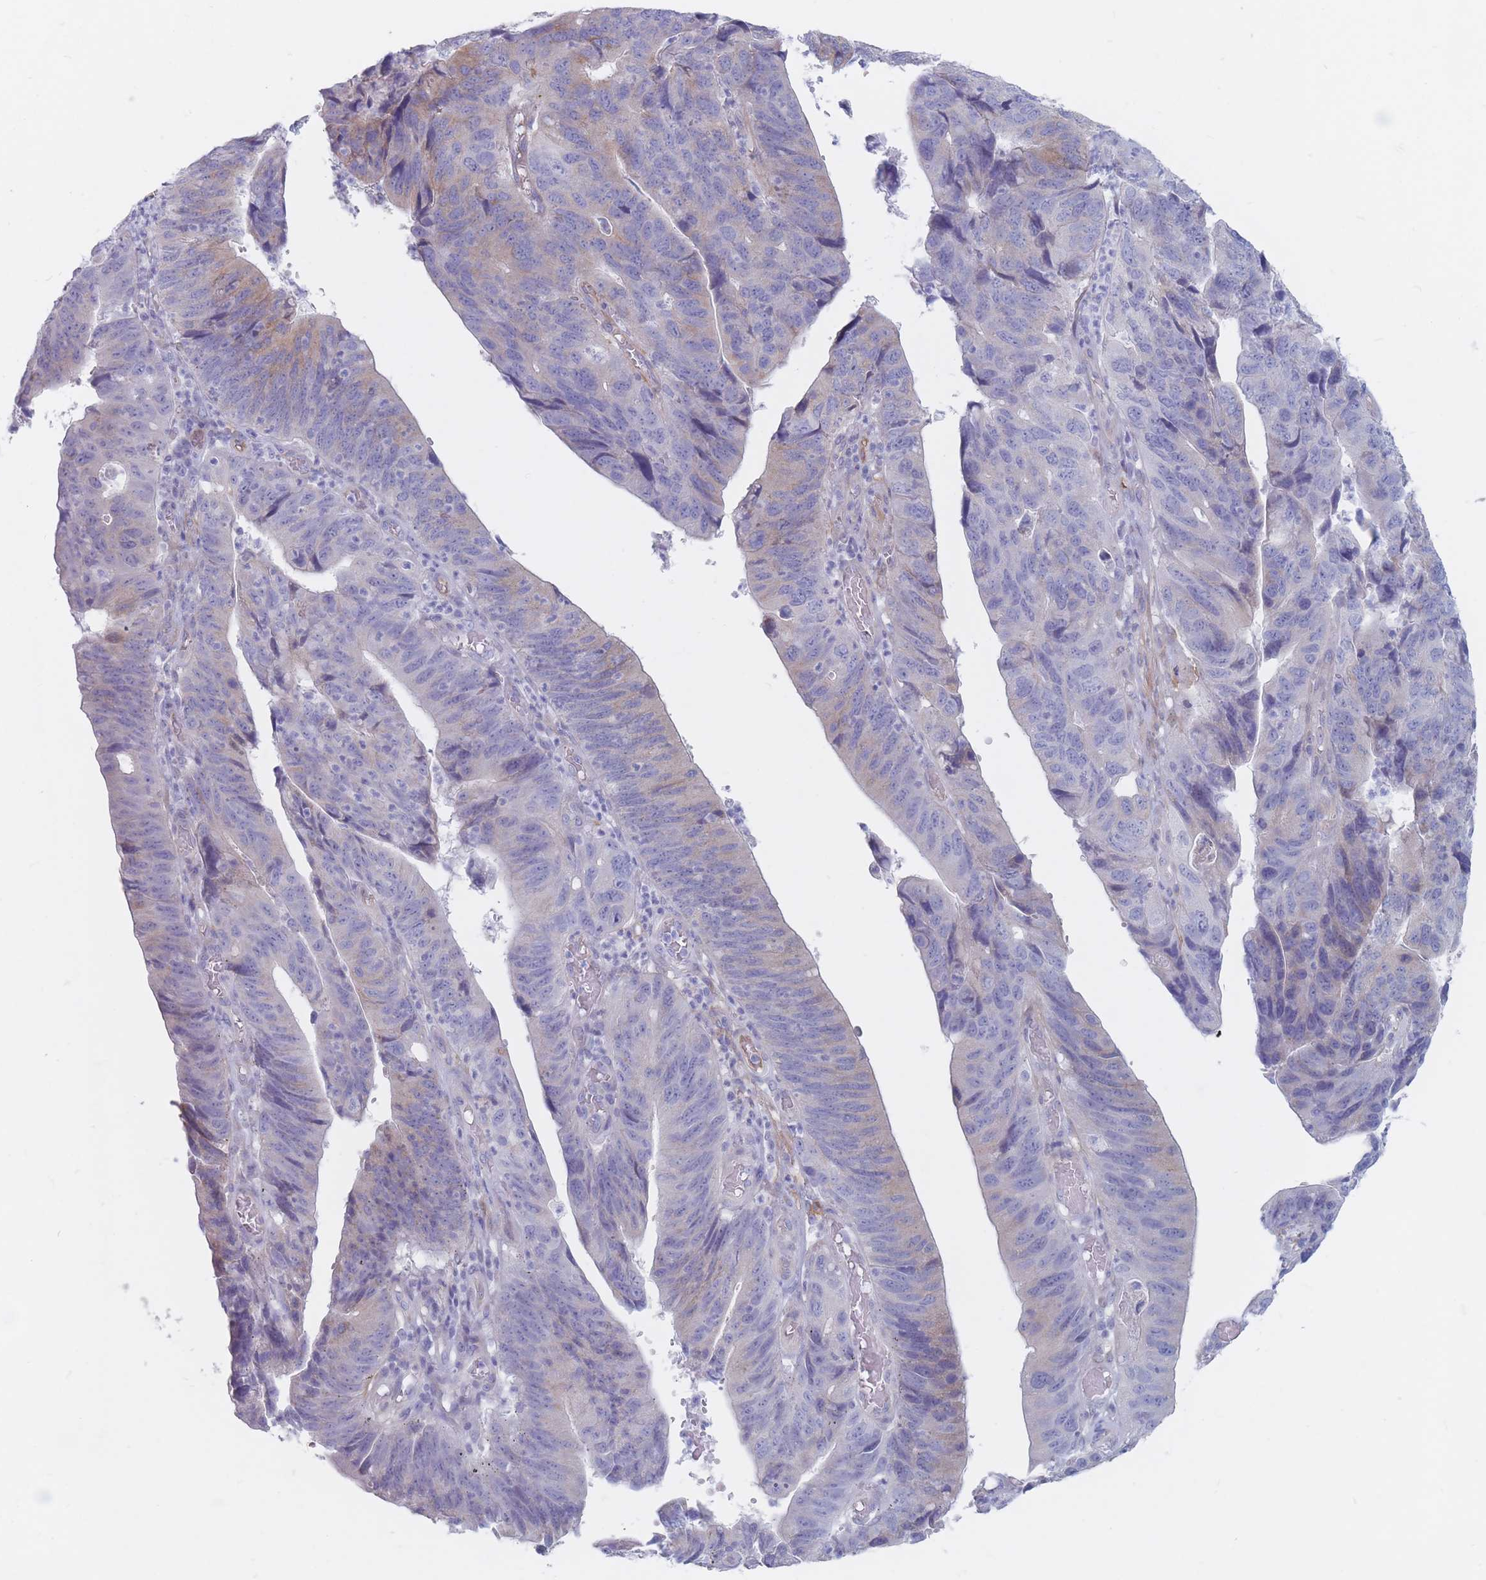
{"staining": {"intensity": "weak", "quantity": "<25%", "location": "cytoplasmic/membranous"}, "tissue": "stomach cancer", "cell_type": "Tumor cells", "image_type": "cancer", "snomed": [{"axis": "morphology", "description": "Adenocarcinoma, NOS"}, {"axis": "topography", "description": "Stomach"}], "caption": "Stomach adenocarcinoma was stained to show a protein in brown. There is no significant staining in tumor cells.", "gene": "PLPP1", "patient": {"sex": "male", "age": 59}}